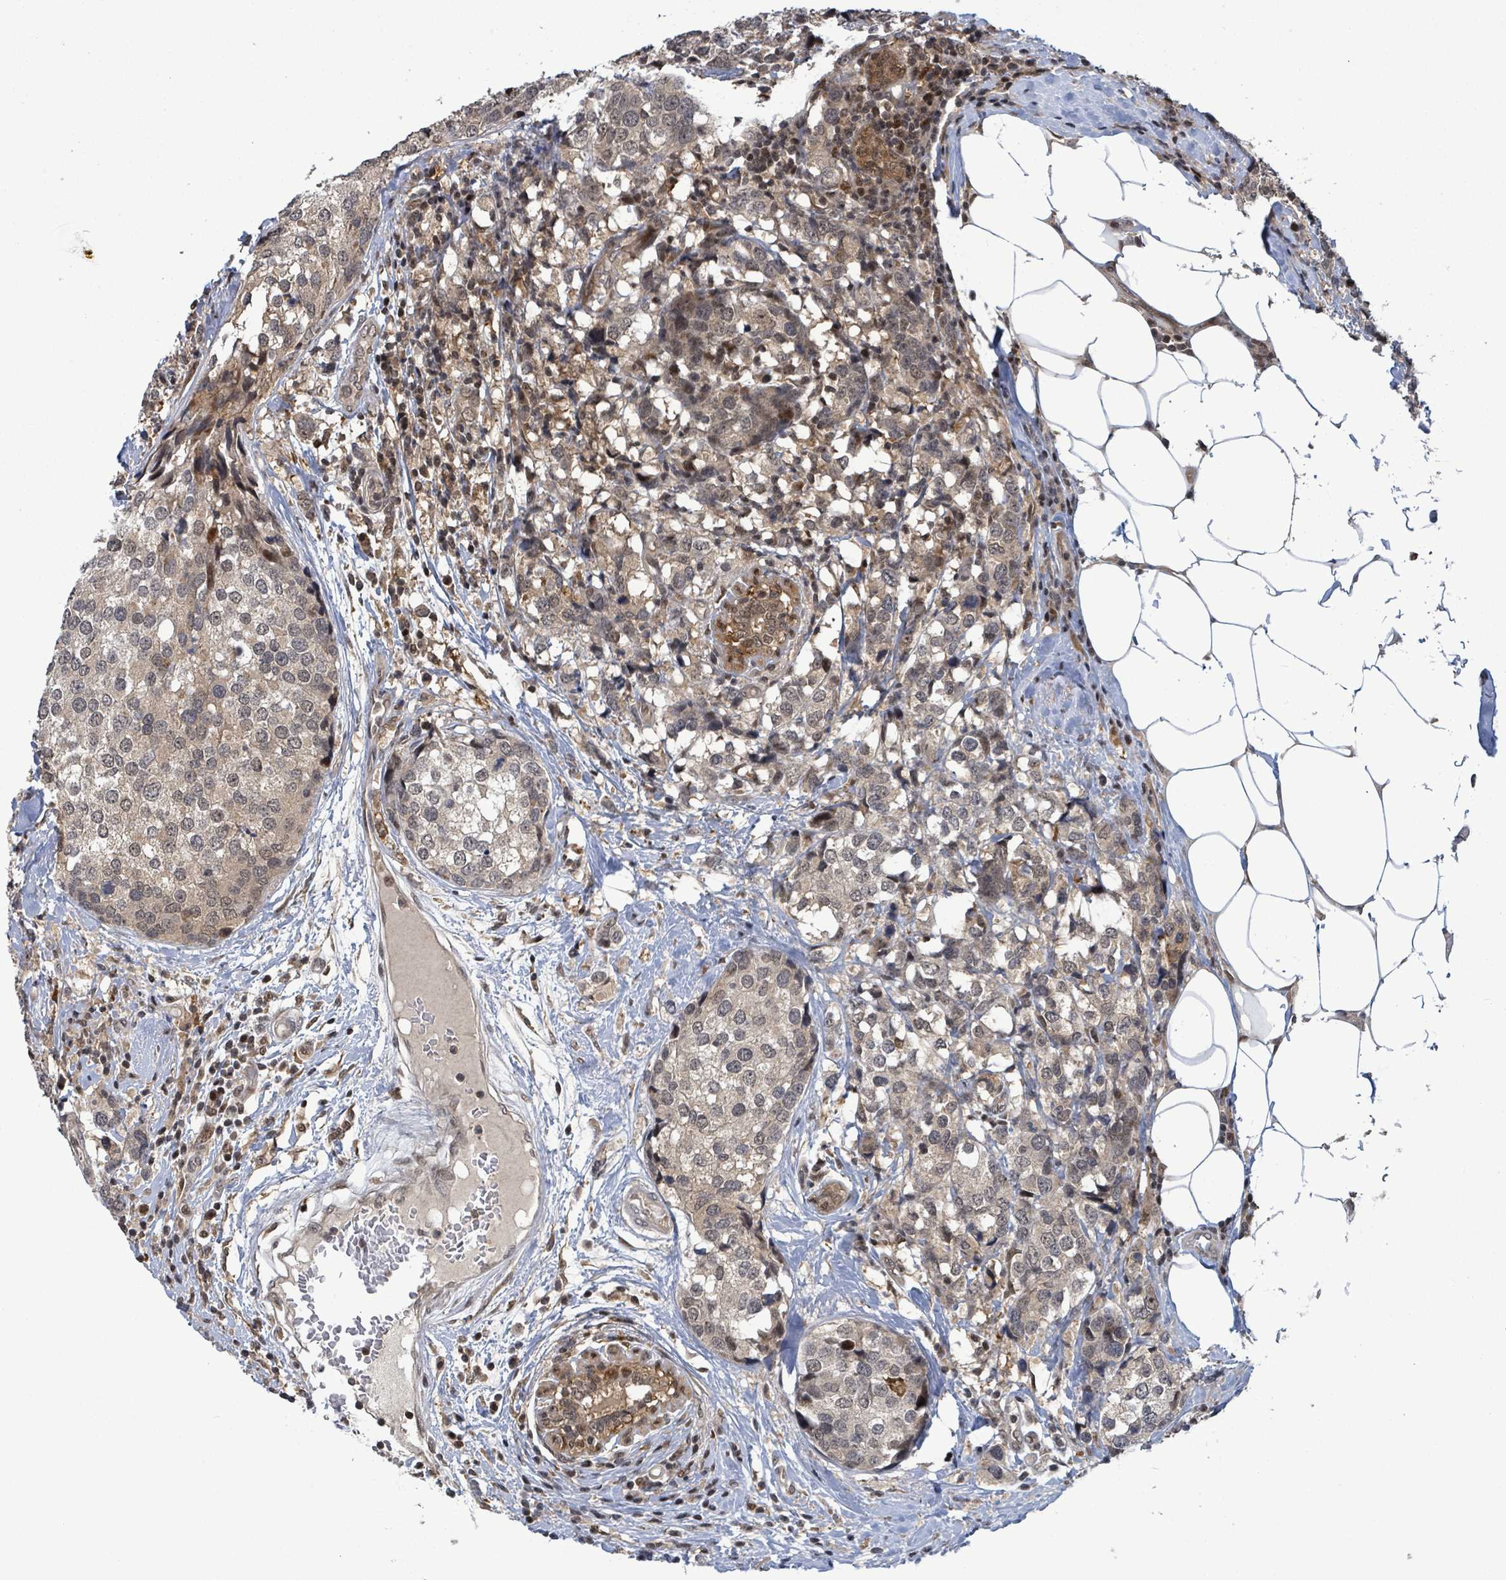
{"staining": {"intensity": "weak", "quantity": ">75%", "location": "cytoplasmic/membranous,nuclear"}, "tissue": "breast cancer", "cell_type": "Tumor cells", "image_type": "cancer", "snomed": [{"axis": "morphology", "description": "Lobular carcinoma"}, {"axis": "topography", "description": "Breast"}], "caption": "This image reveals breast cancer stained with immunohistochemistry to label a protein in brown. The cytoplasmic/membranous and nuclear of tumor cells show weak positivity for the protein. Nuclei are counter-stained blue.", "gene": "FBXO6", "patient": {"sex": "female", "age": 59}}